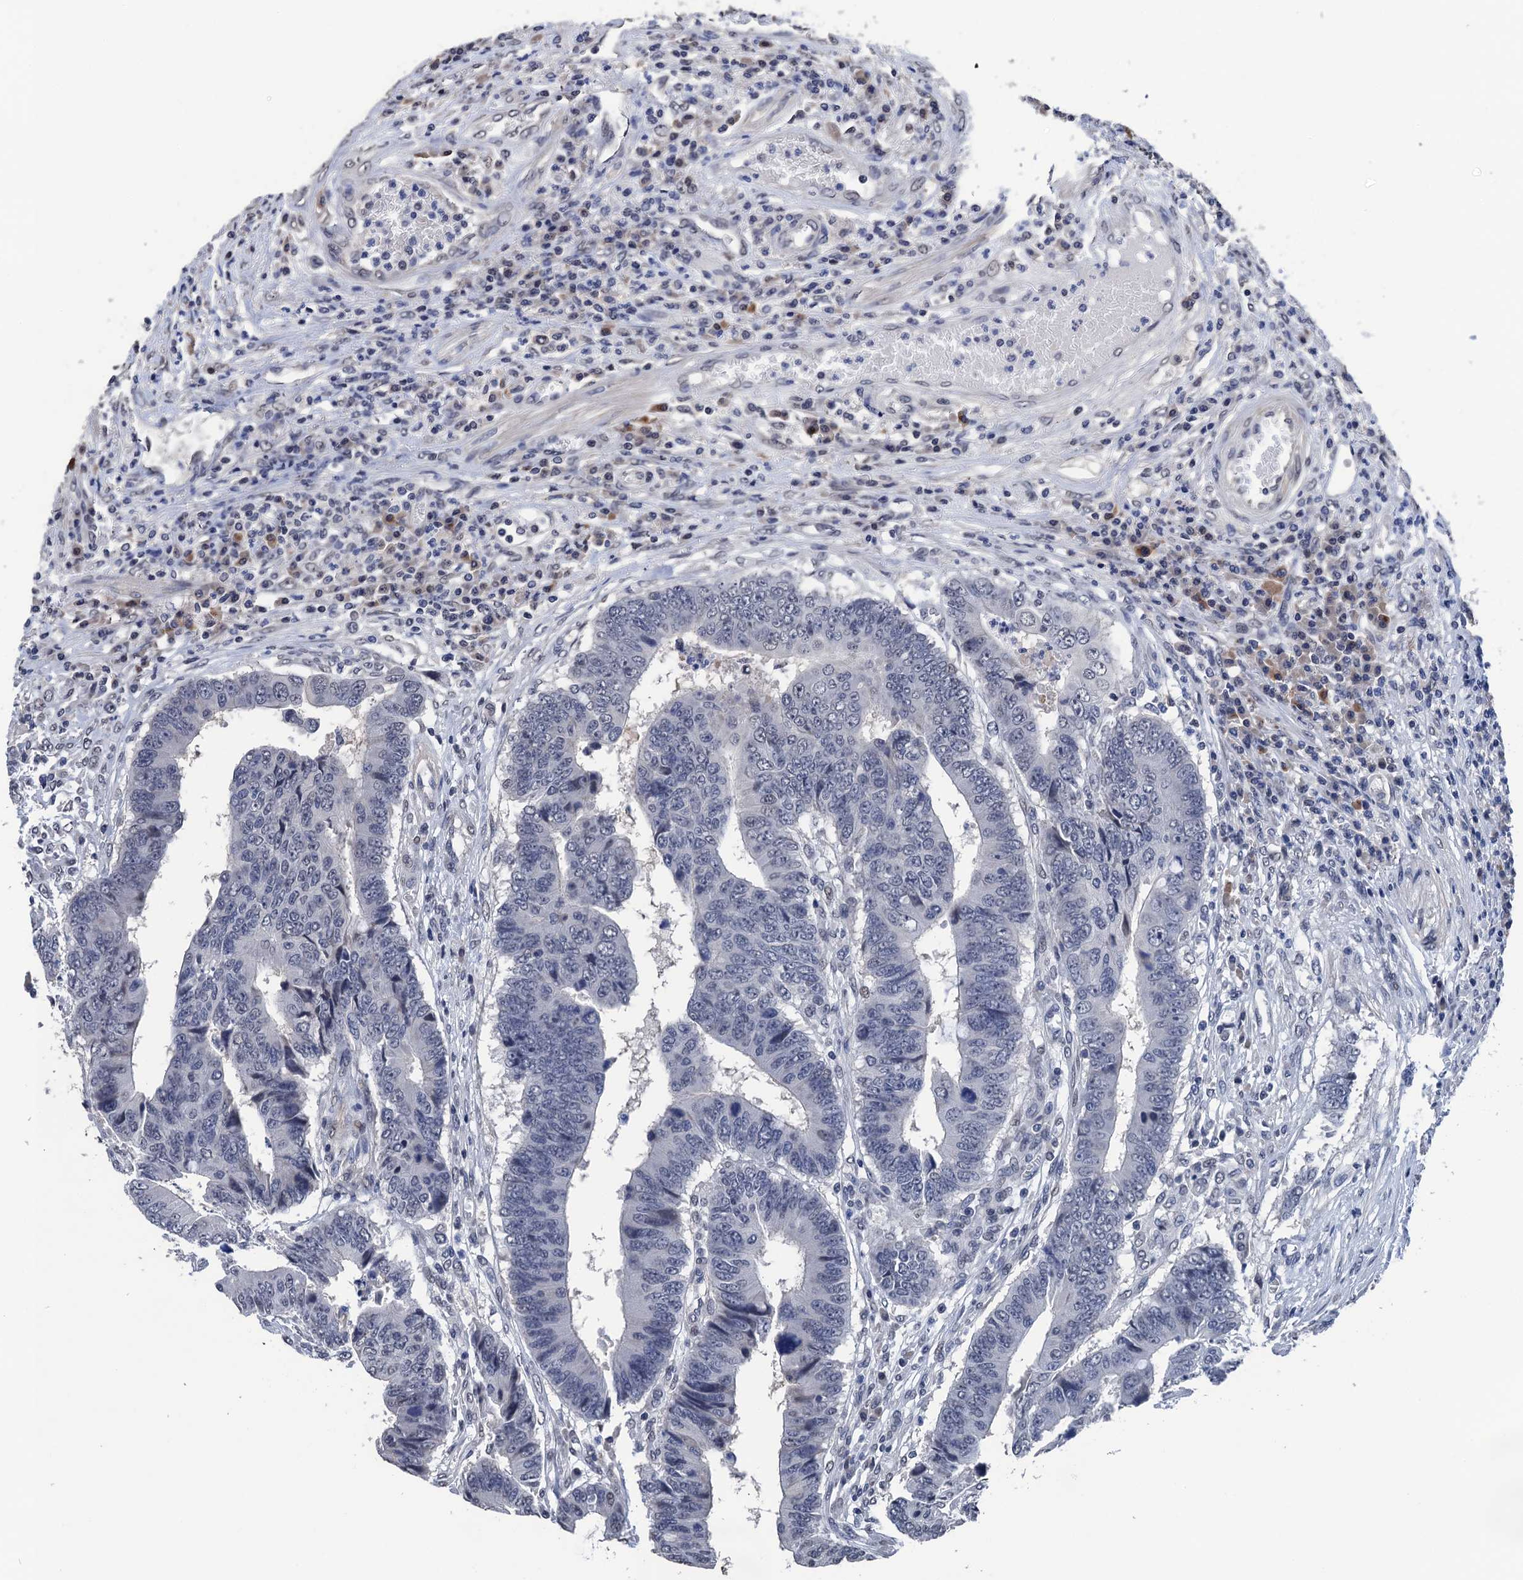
{"staining": {"intensity": "negative", "quantity": "none", "location": "none"}, "tissue": "colorectal cancer", "cell_type": "Tumor cells", "image_type": "cancer", "snomed": [{"axis": "morphology", "description": "Adenocarcinoma, NOS"}, {"axis": "topography", "description": "Rectum"}], "caption": "This image is of colorectal adenocarcinoma stained with immunohistochemistry (IHC) to label a protein in brown with the nuclei are counter-stained blue. There is no positivity in tumor cells.", "gene": "ART5", "patient": {"sex": "male", "age": 84}}